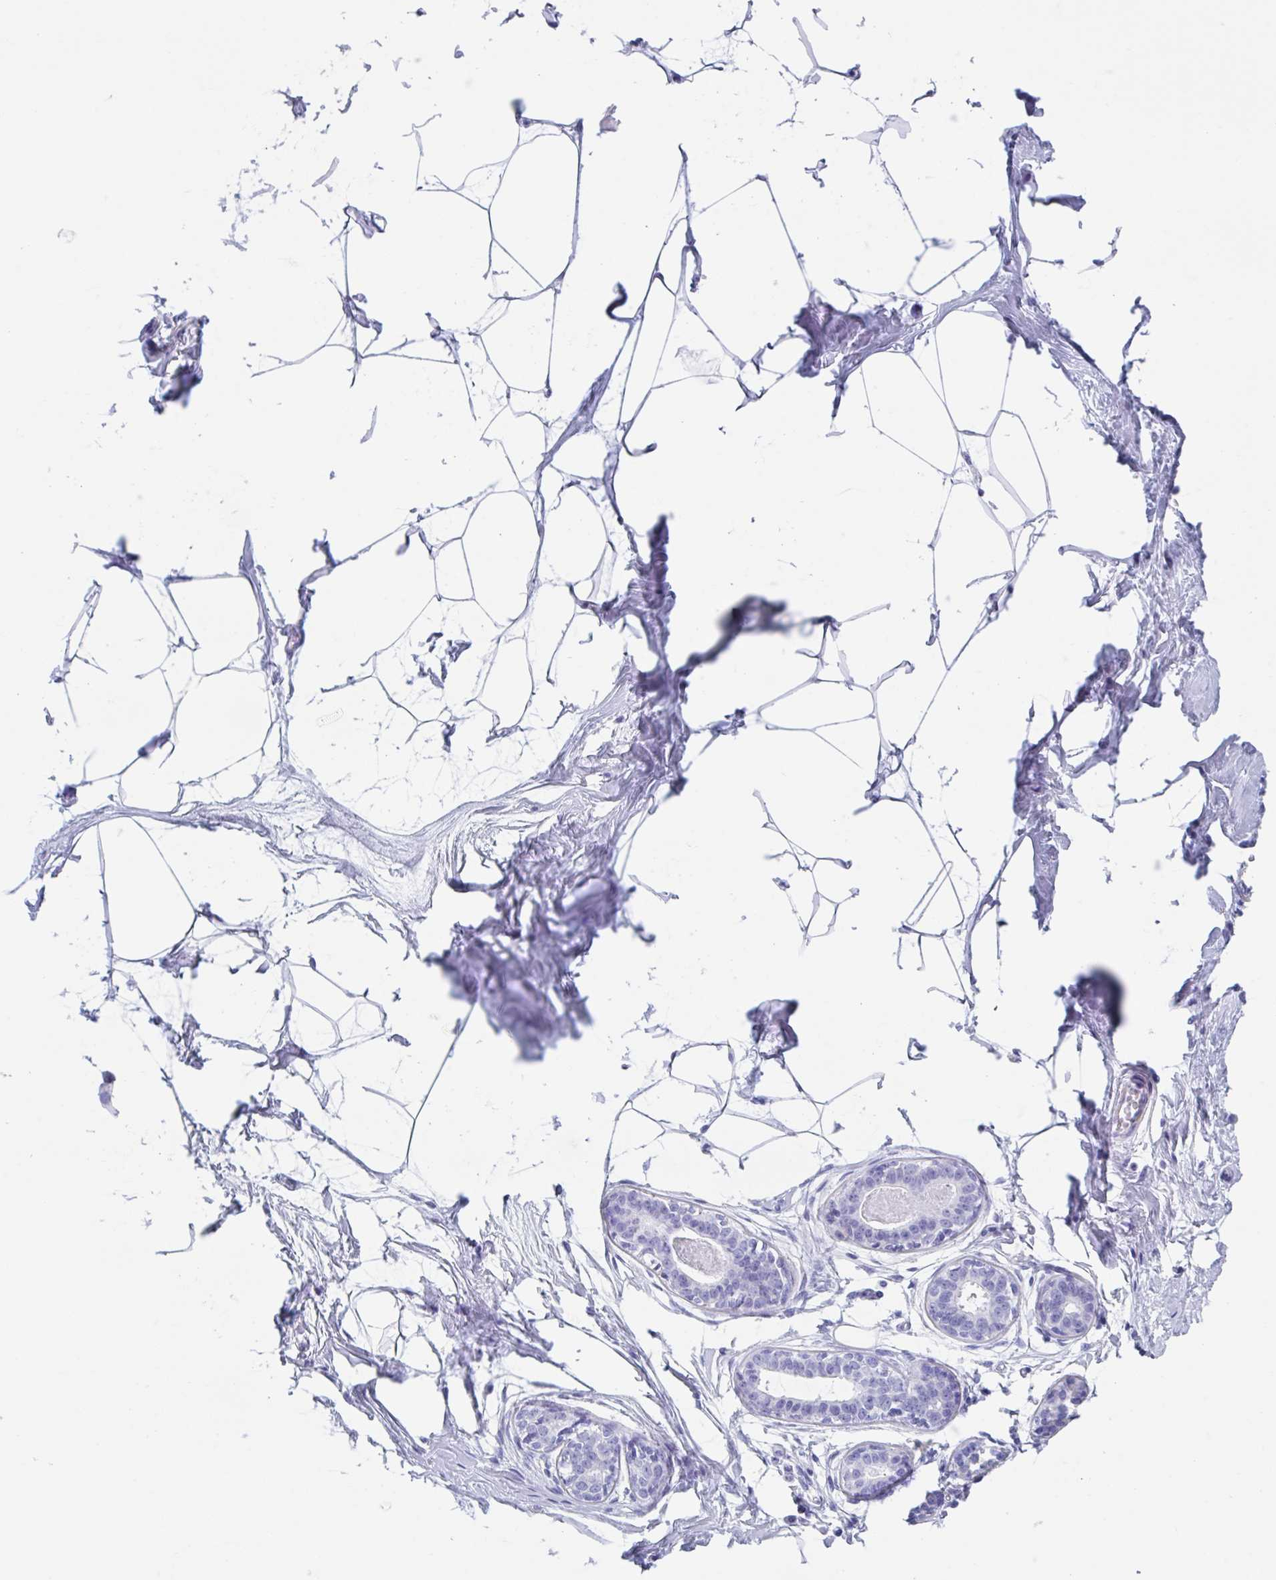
{"staining": {"intensity": "negative", "quantity": "none", "location": "none"}, "tissue": "breast", "cell_type": "Adipocytes", "image_type": "normal", "snomed": [{"axis": "morphology", "description": "Normal tissue, NOS"}, {"axis": "topography", "description": "Breast"}], "caption": "This is a histopathology image of immunohistochemistry (IHC) staining of normal breast, which shows no expression in adipocytes. (DAB (3,3'-diaminobenzidine) IHC, high magnification).", "gene": "TAS2R41", "patient": {"sex": "female", "age": 45}}